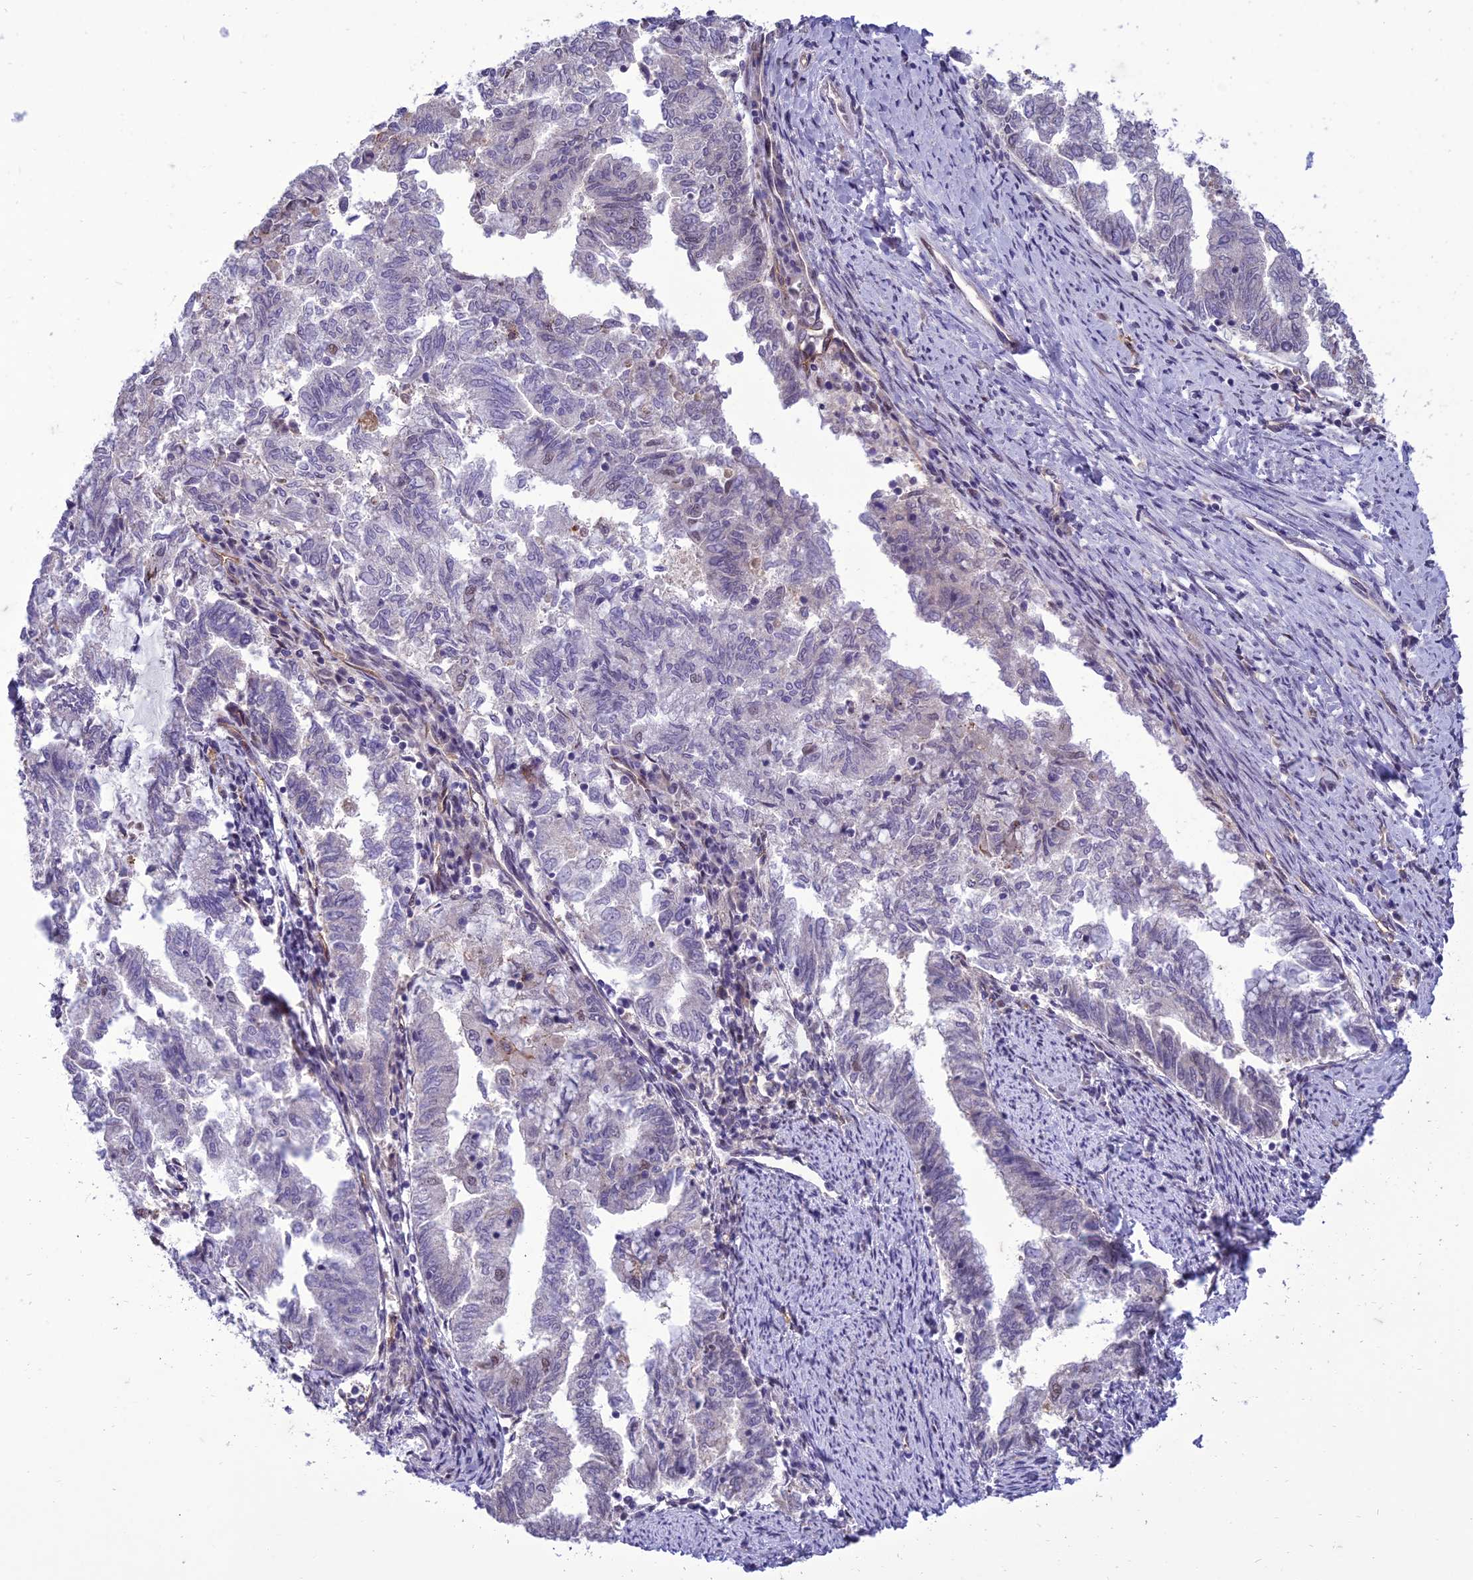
{"staining": {"intensity": "negative", "quantity": "none", "location": "none"}, "tissue": "endometrial cancer", "cell_type": "Tumor cells", "image_type": "cancer", "snomed": [{"axis": "morphology", "description": "Adenocarcinoma, NOS"}, {"axis": "topography", "description": "Endometrium"}], "caption": "Histopathology image shows no significant protein expression in tumor cells of endometrial cancer. The staining is performed using DAB (3,3'-diaminobenzidine) brown chromogen with nuclei counter-stained in using hematoxylin.", "gene": "RANBP3", "patient": {"sex": "female", "age": 79}}